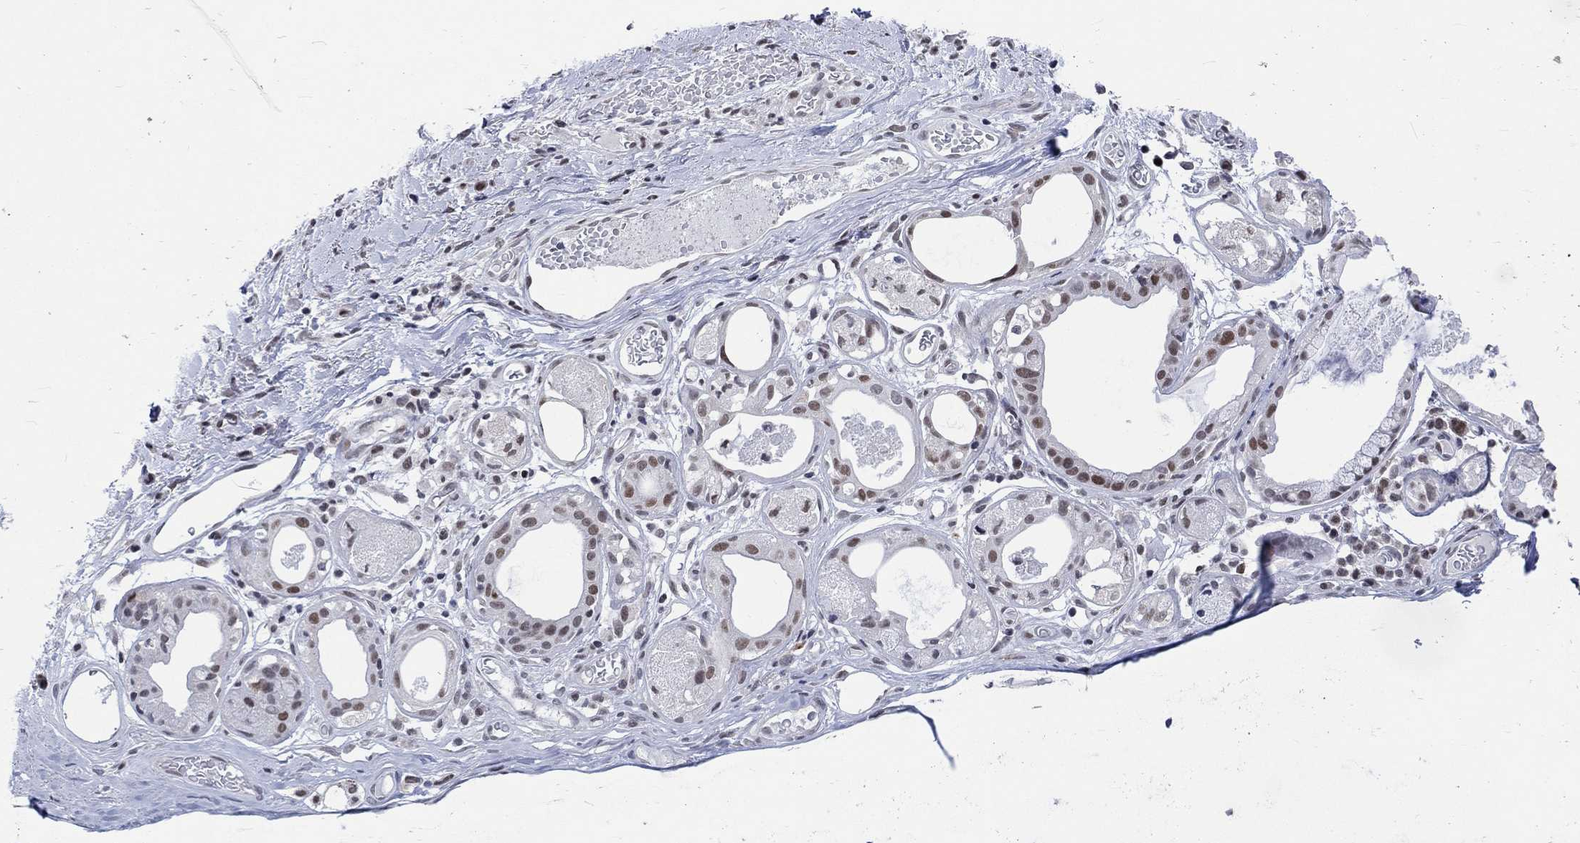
{"staining": {"intensity": "negative", "quantity": "none", "location": "none"}, "tissue": "soft tissue", "cell_type": "Fibroblasts", "image_type": "normal", "snomed": [{"axis": "morphology", "description": "Normal tissue, NOS"}, {"axis": "topography", "description": "Cartilage tissue"}], "caption": "An immunohistochemistry (IHC) image of benign soft tissue is shown. There is no staining in fibroblasts of soft tissue.", "gene": "HCFC1", "patient": {"sex": "male", "age": 81}}